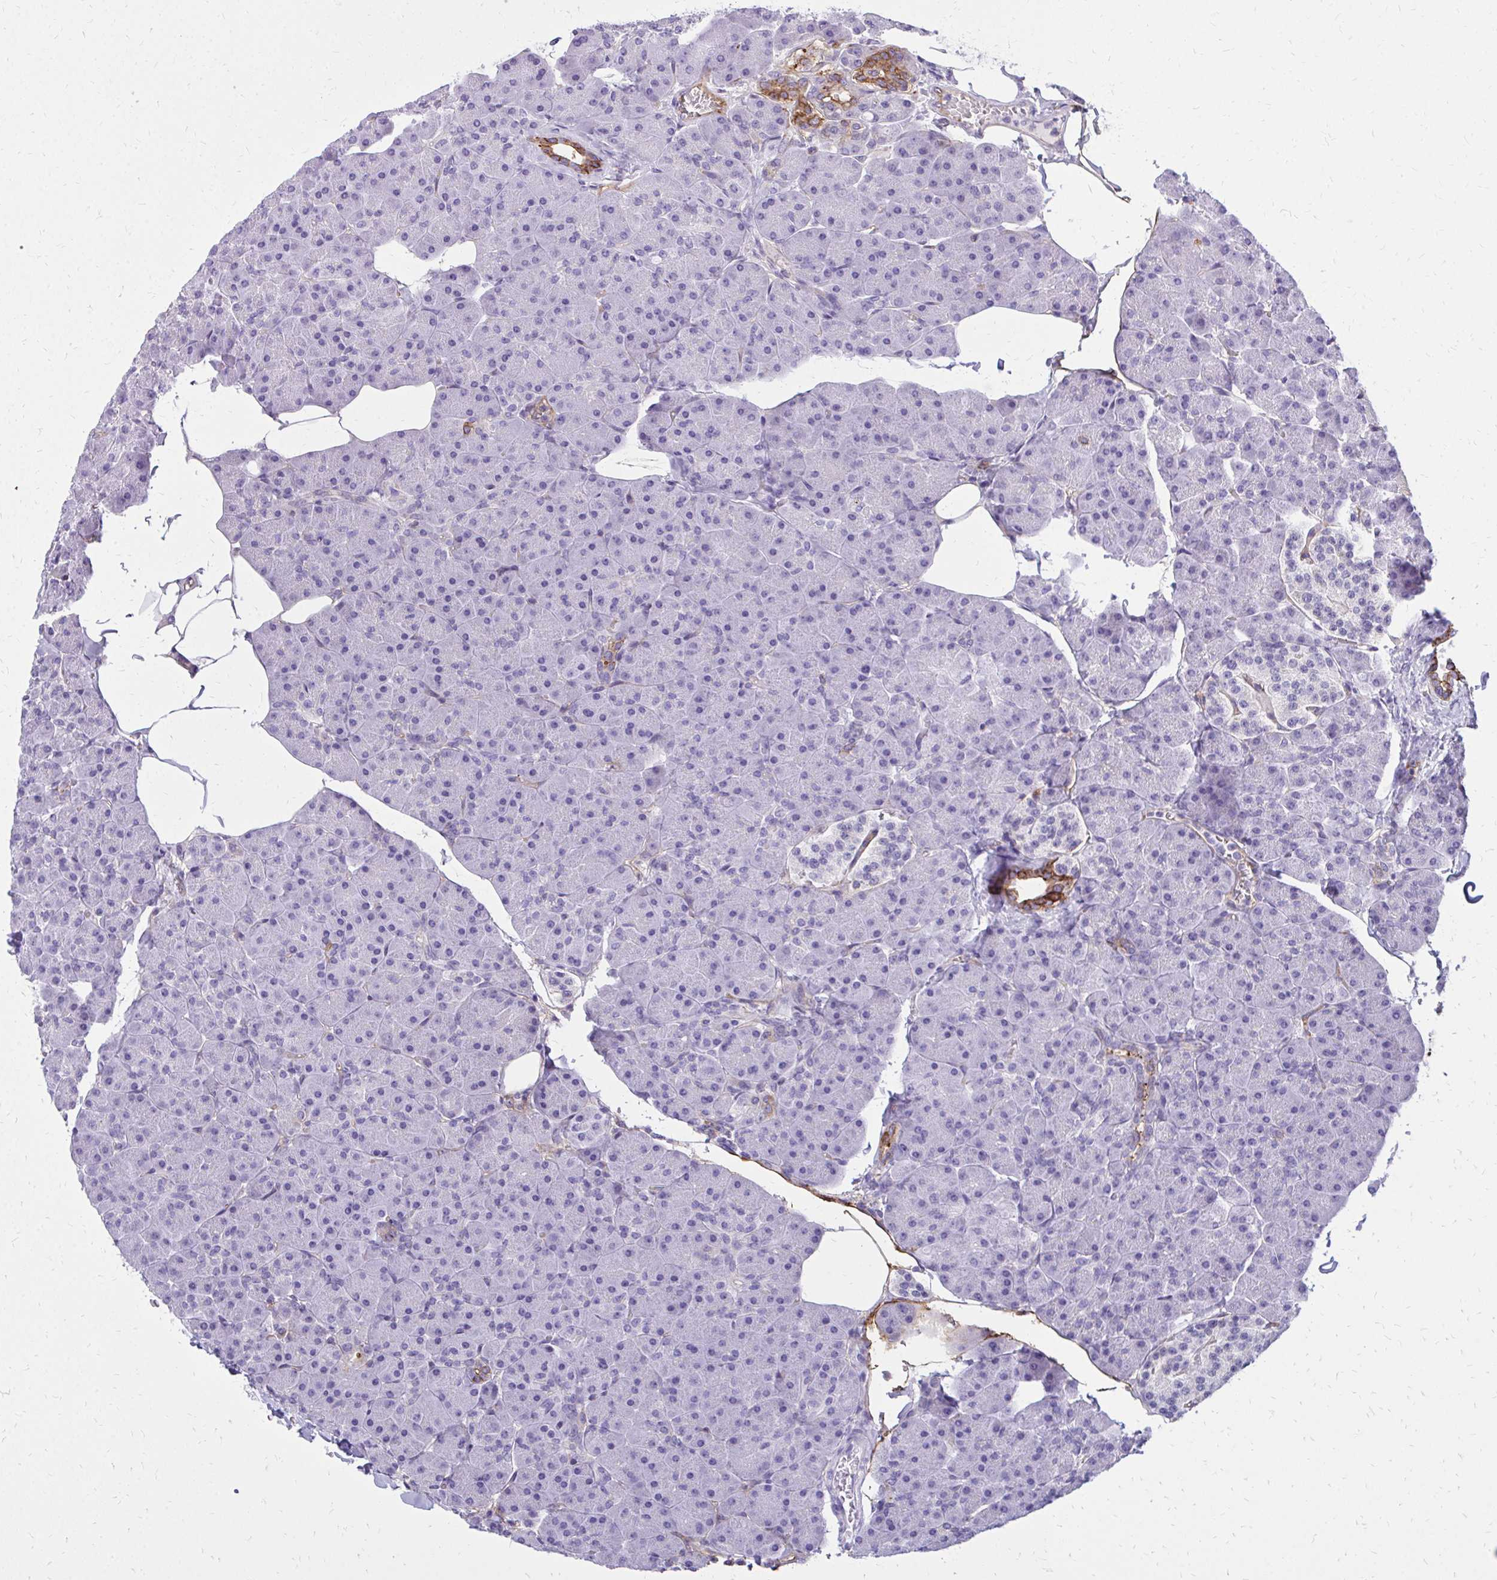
{"staining": {"intensity": "strong", "quantity": "<25%", "location": "cytoplasmic/membranous"}, "tissue": "pancreas", "cell_type": "Exocrine glandular cells", "image_type": "normal", "snomed": [{"axis": "morphology", "description": "Normal tissue, NOS"}, {"axis": "topography", "description": "Pancreas"}], "caption": "High-magnification brightfield microscopy of normal pancreas stained with DAB (brown) and counterstained with hematoxylin (blue). exocrine glandular cells exhibit strong cytoplasmic/membranous positivity is identified in about<25% of cells.", "gene": "MARCKSL1", "patient": {"sex": "male", "age": 35}}